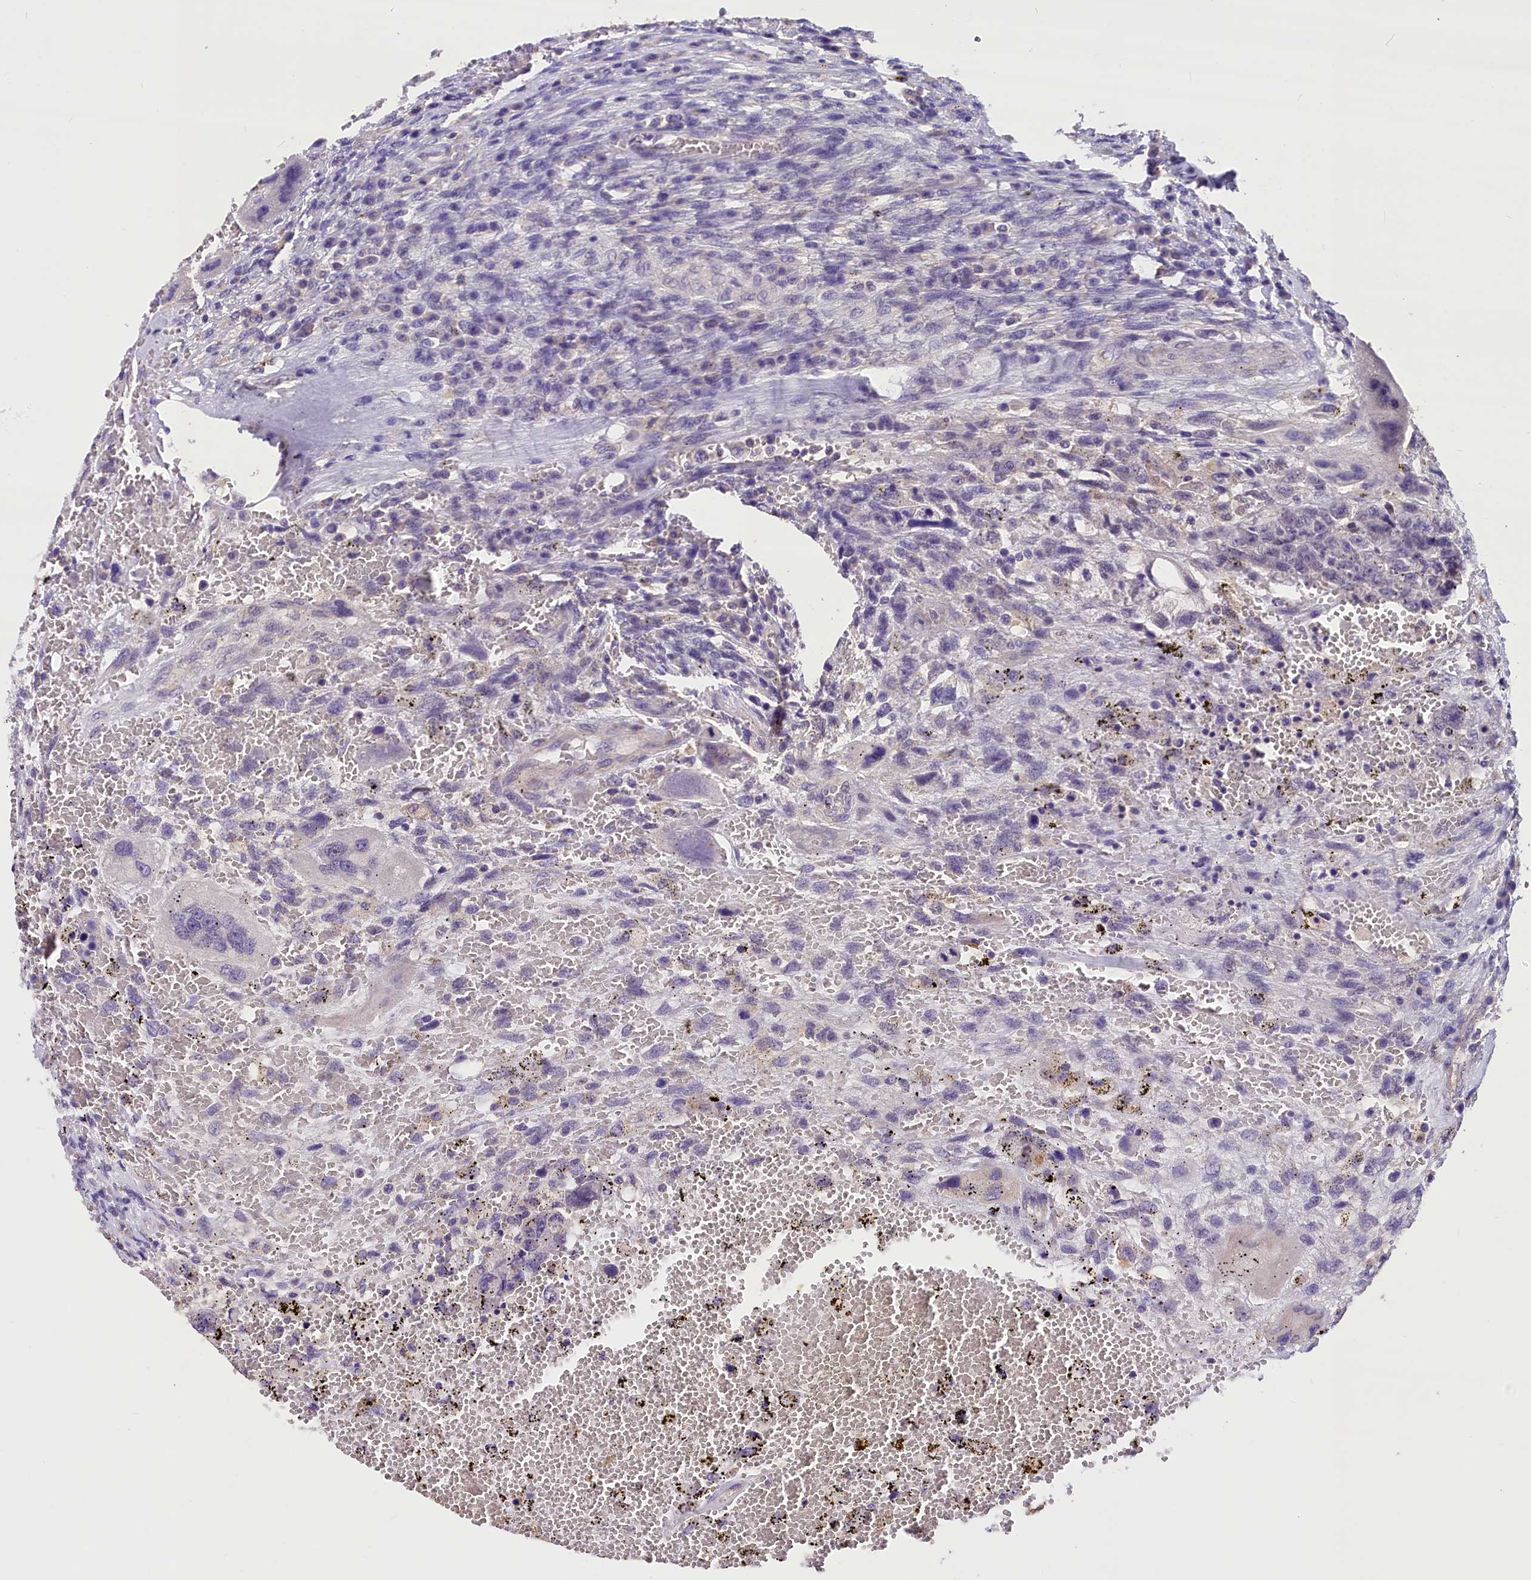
{"staining": {"intensity": "negative", "quantity": "none", "location": "none"}, "tissue": "testis cancer", "cell_type": "Tumor cells", "image_type": "cancer", "snomed": [{"axis": "morphology", "description": "Carcinoma, Embryonal, NOS"}, {"axis": "topography", "description": "Testis"}], "caption": "There is no significant positivity in tumor cells of testis embryonal carcinoma.", "gene": "AP3B2", "patient": {"sex": "male", "age": 26}}